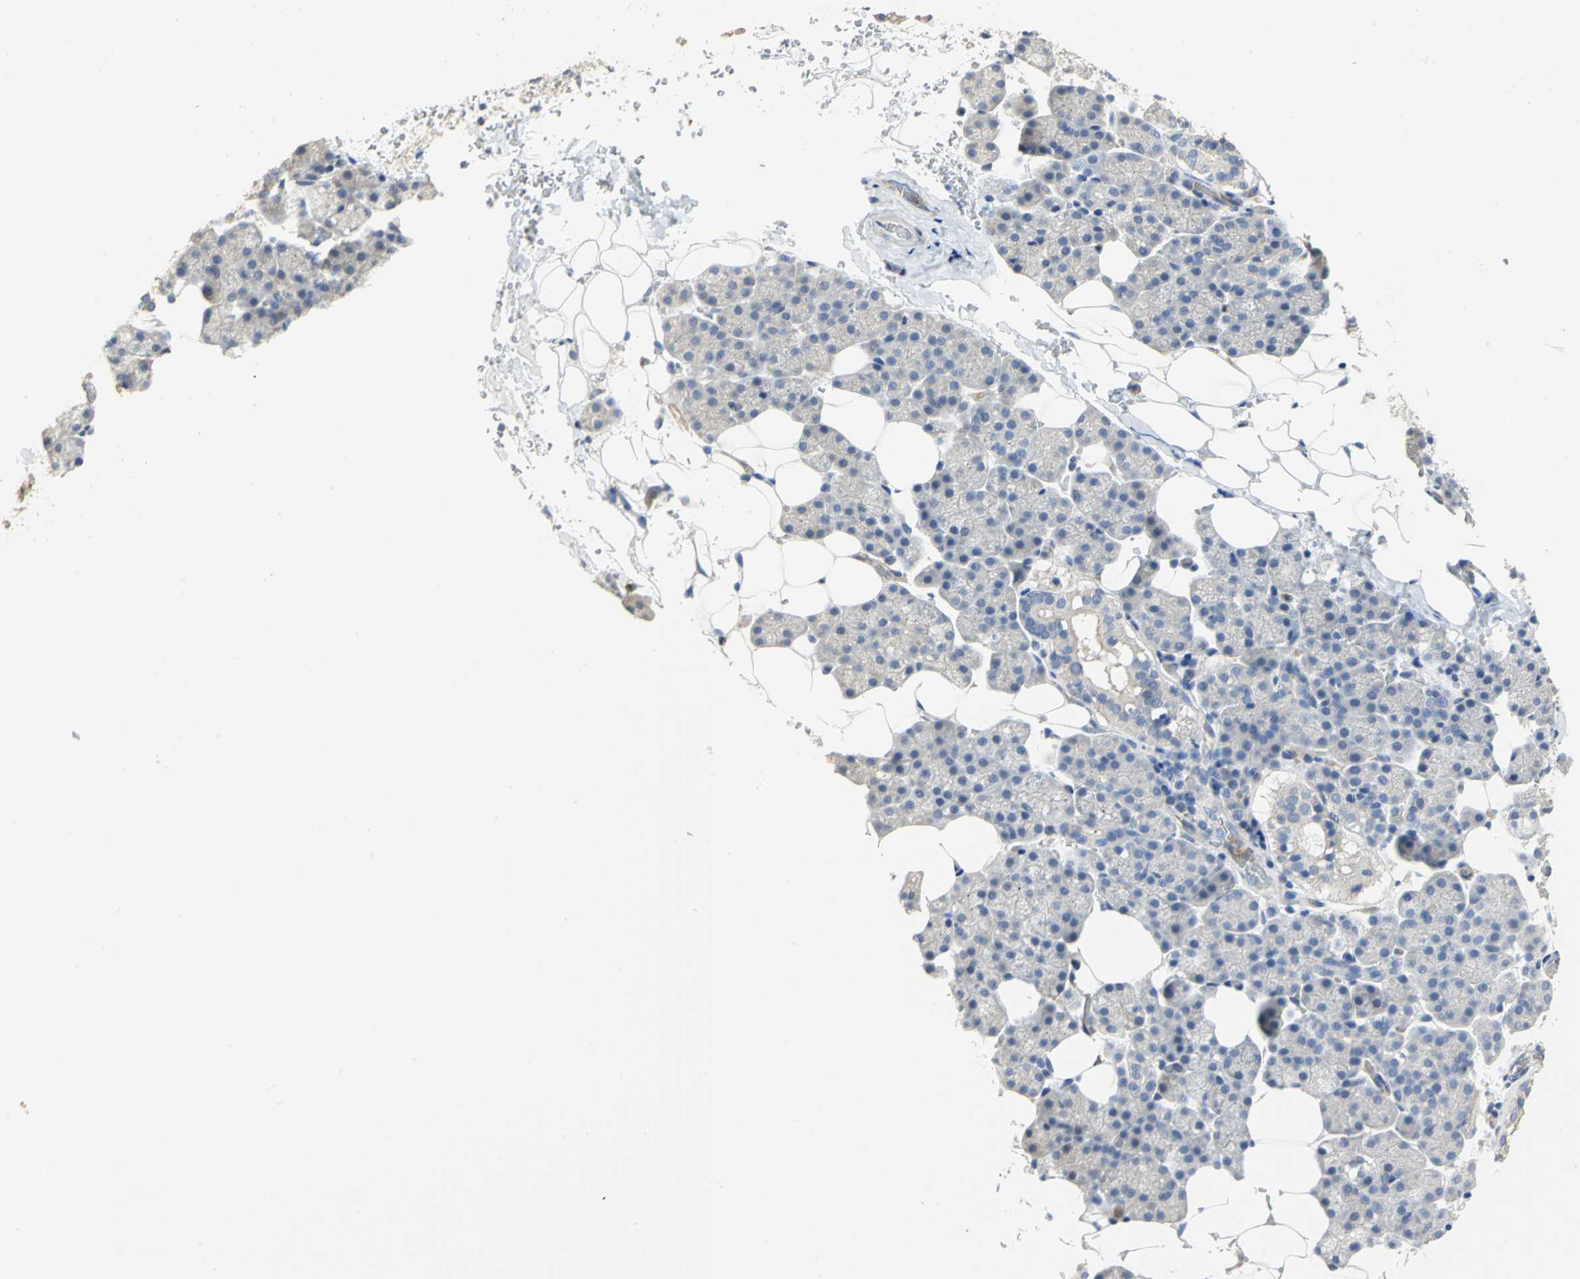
{"staining": {"intensity": "negative", "quantity": "none", "location": "none"}, "tissue": "salivary gland", "cell_type": "Glandular cells", "image_type": "normal", "snomed": [{"axis": "morphology", "description": "Normal tissue, NOS"}, {"axis": "topography", "description": "Lymph node"}, {"axis": "topography", "description": "Salivary gland"}], "caption": "Immunohistochemistry (IHC) histopathology image of normal salivary gland stained for a protein (brown), which demonstrates no staining in glandular cells. The staining is performed using DAB (3,3'-diaminobenzidine) brown chromogen with nuclei counter-stained in using hematoxylin.", "gene": "DLGAP5", "patient": {"sex": "male", "age": 8}}